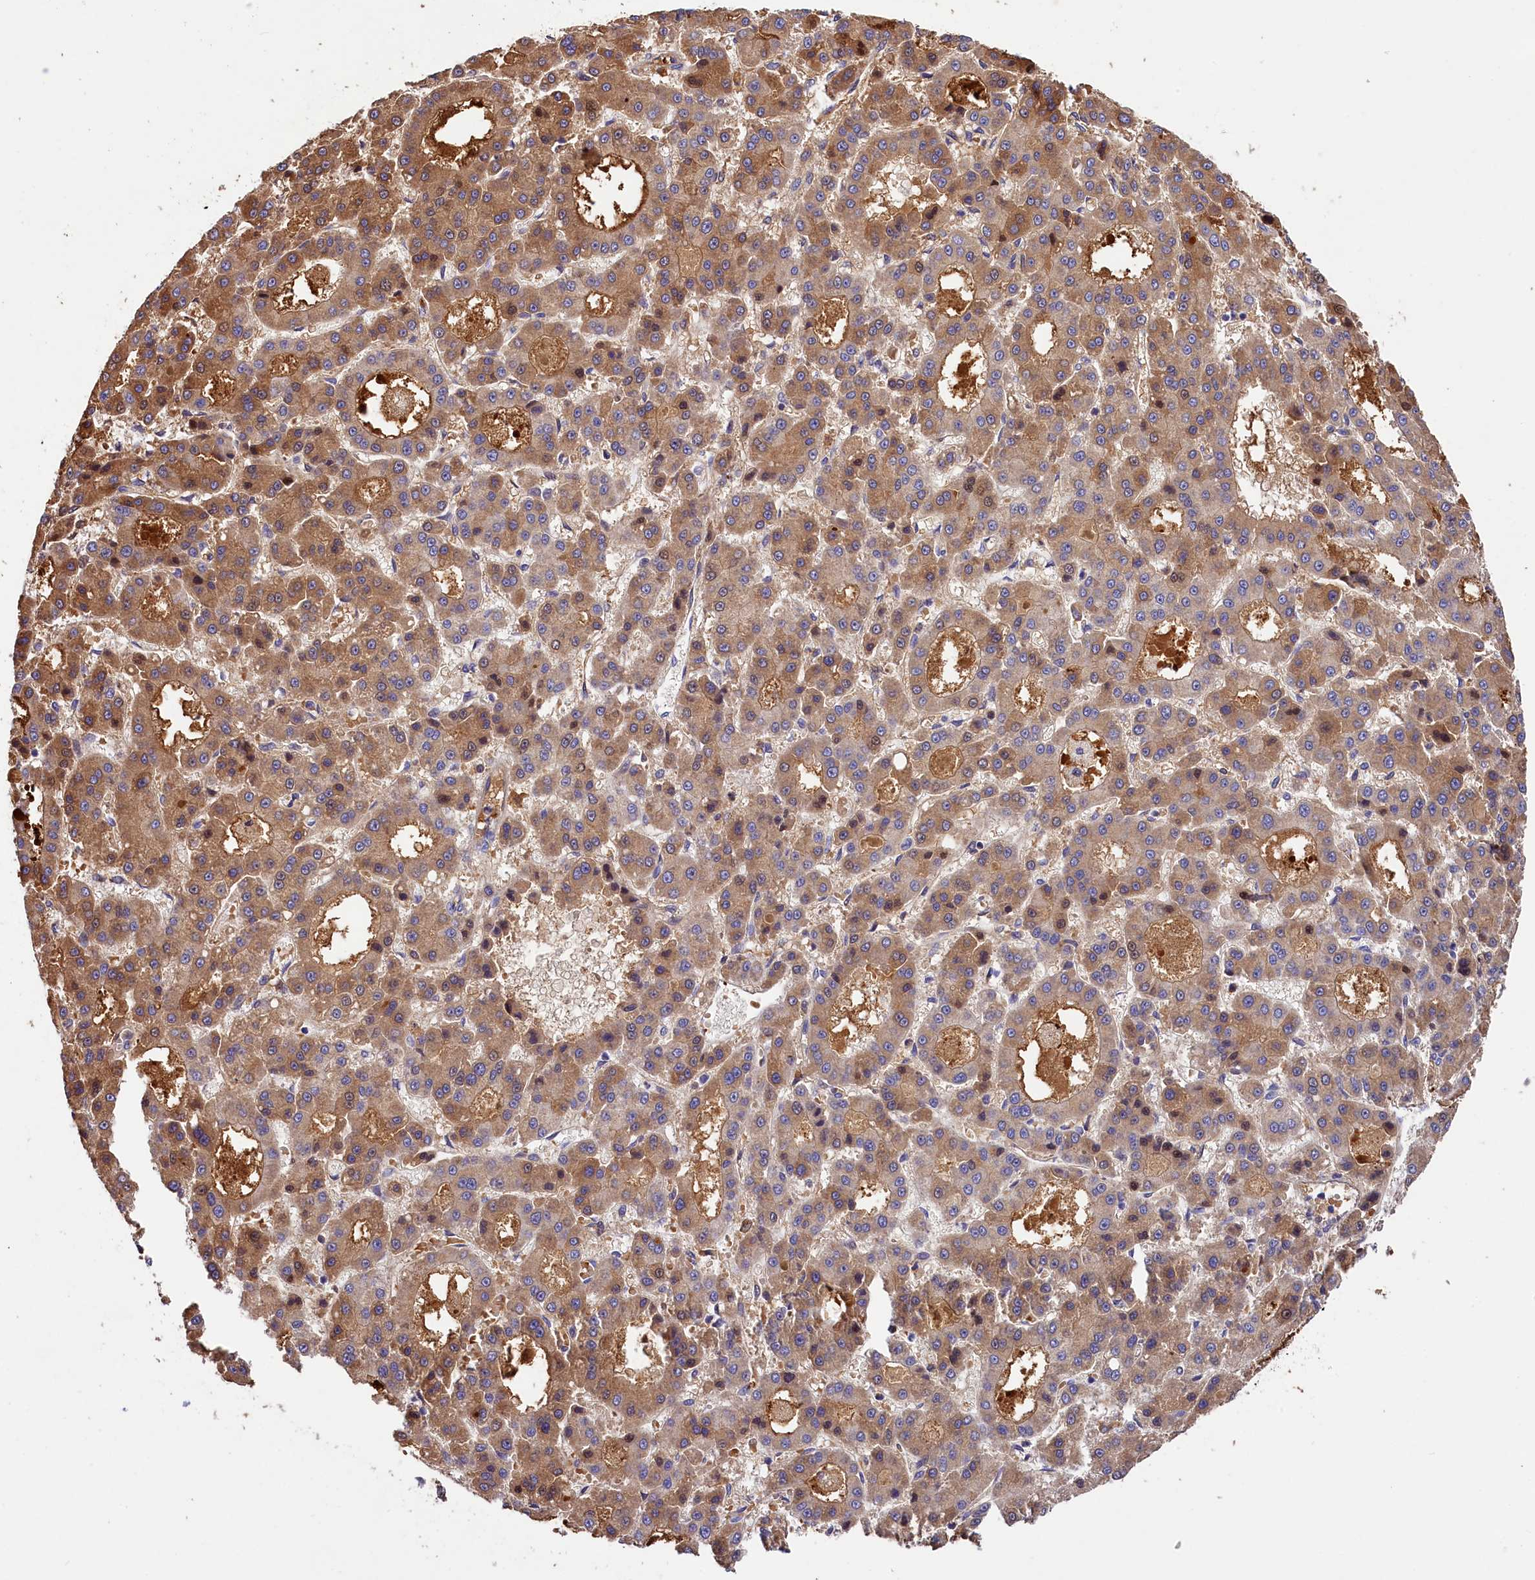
{"staining": {"intensity": "moderate", "quantity": ">75%", "location": "cytoplasmic/membranous"}, "tissue": "liver cancer", "cell_type": "Tumor cells", "image_type": "cancer", "snomed": [{"axis": "morphology", "description": "Carcinoma, Hepatocellular, NOS"}, {"axis": "topography", "description": "Liver"}], "caption": "A brown stain highlights moderate cytoplasmic/membranous positivity of a protein in human liver cancer tumor cells.", "gene": "PHAF1", "patient": {"sex": "male", "age": 70}}